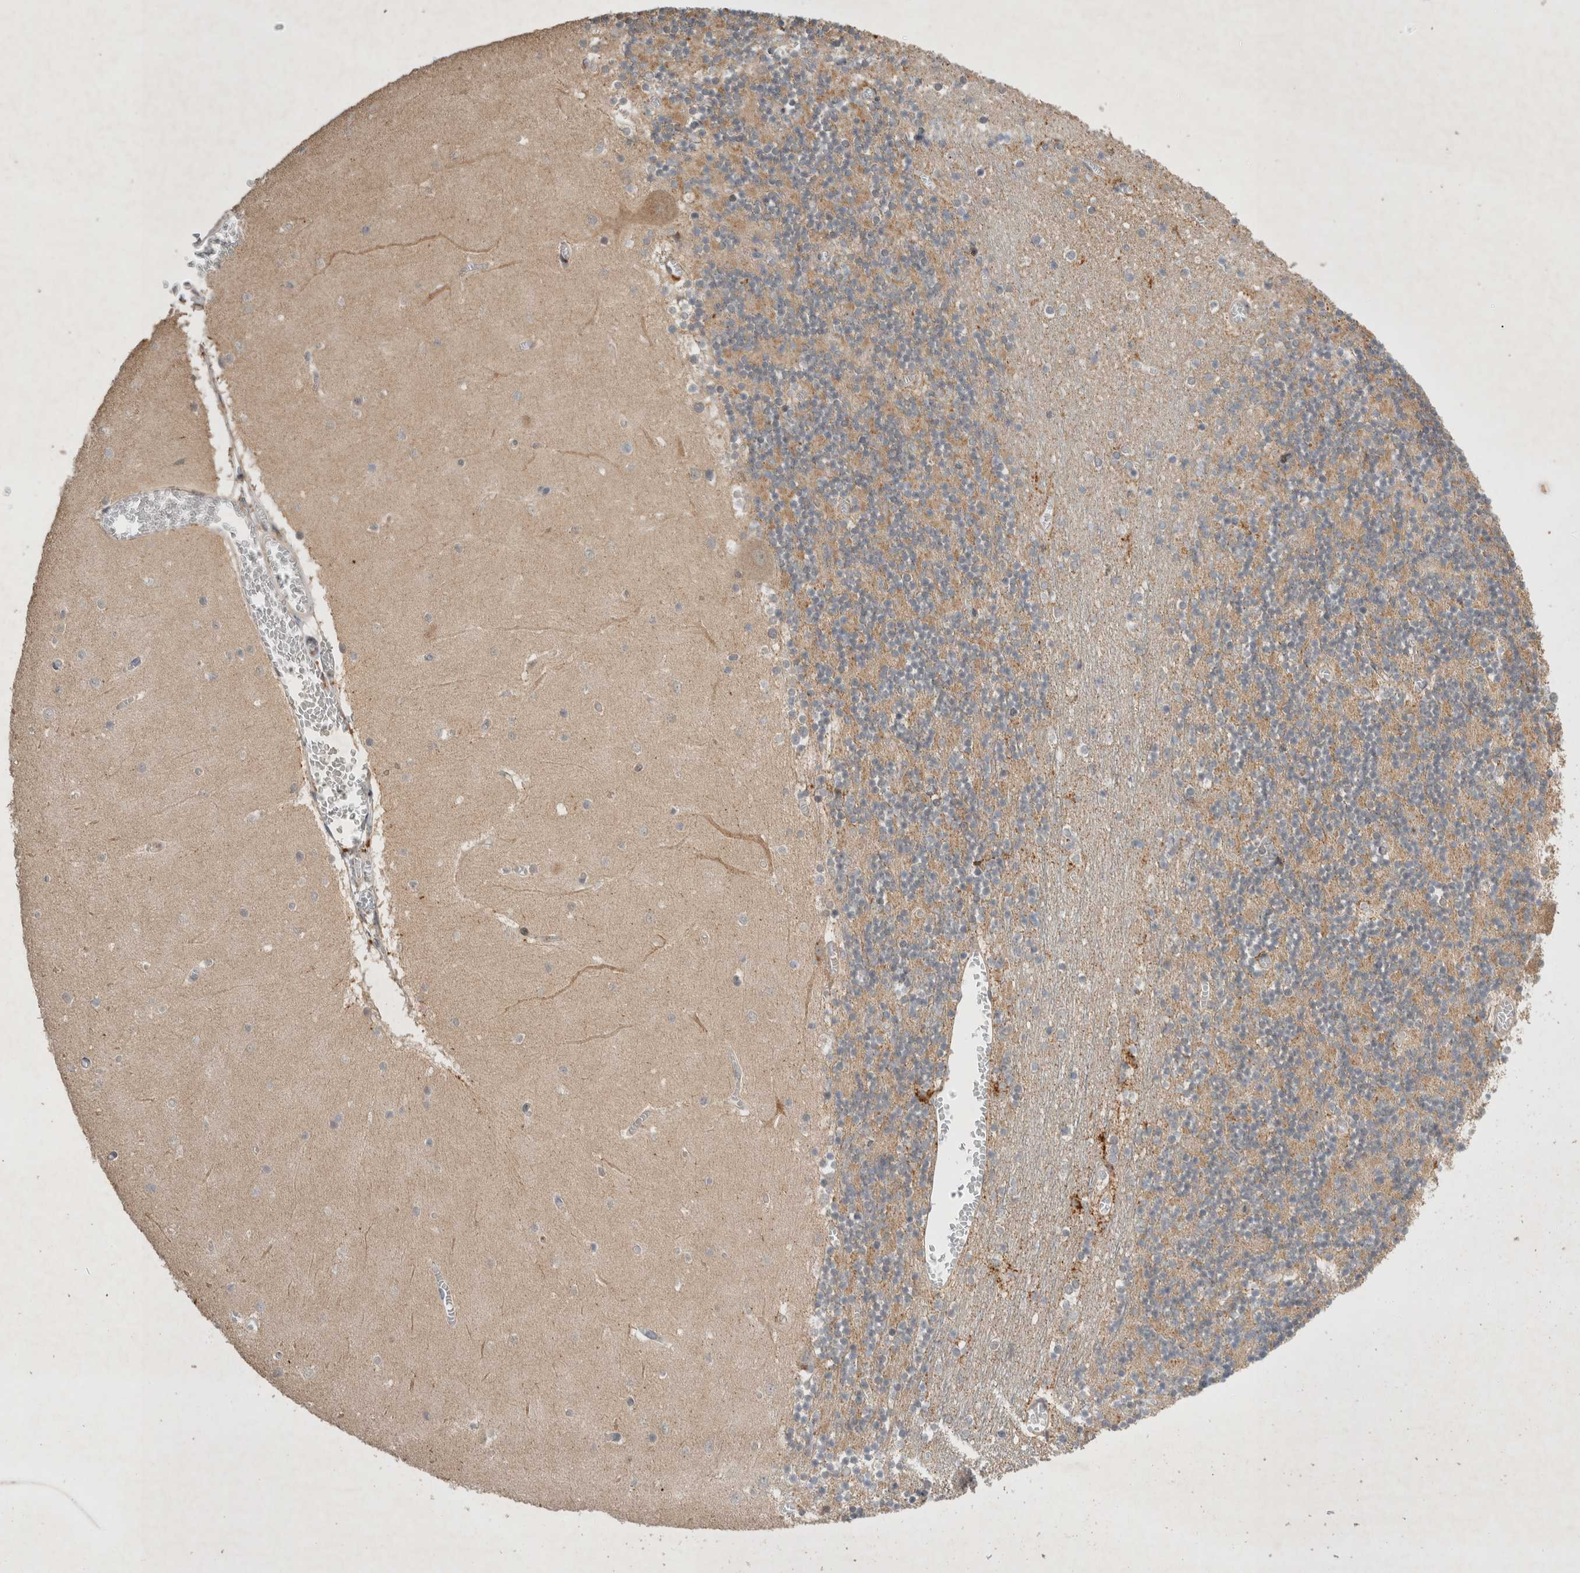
{"staining": {"intensity": "moderate", "quantity": "25%-75%", "location": "cytoplasmic/membranous"}, "tissue": "cerebellum", "cell_type": "Cells in granular layer", "image_type": "normal", "snomed": [{"axis": "morphology", "description": "Normal tissue, NOS"}, {"axis": "topography", "description": "Cerebellum"}], "caption": "This image exhibits benign cerebellum stained with IHC to label a protein in brown. The cytoplasmic/membranous of cells in granular layer show moderate positivity for the protein. Nuclei are counter-stained blue.", "gene": "SERAC1", "patient": {"sex": "female", "age": 28}}